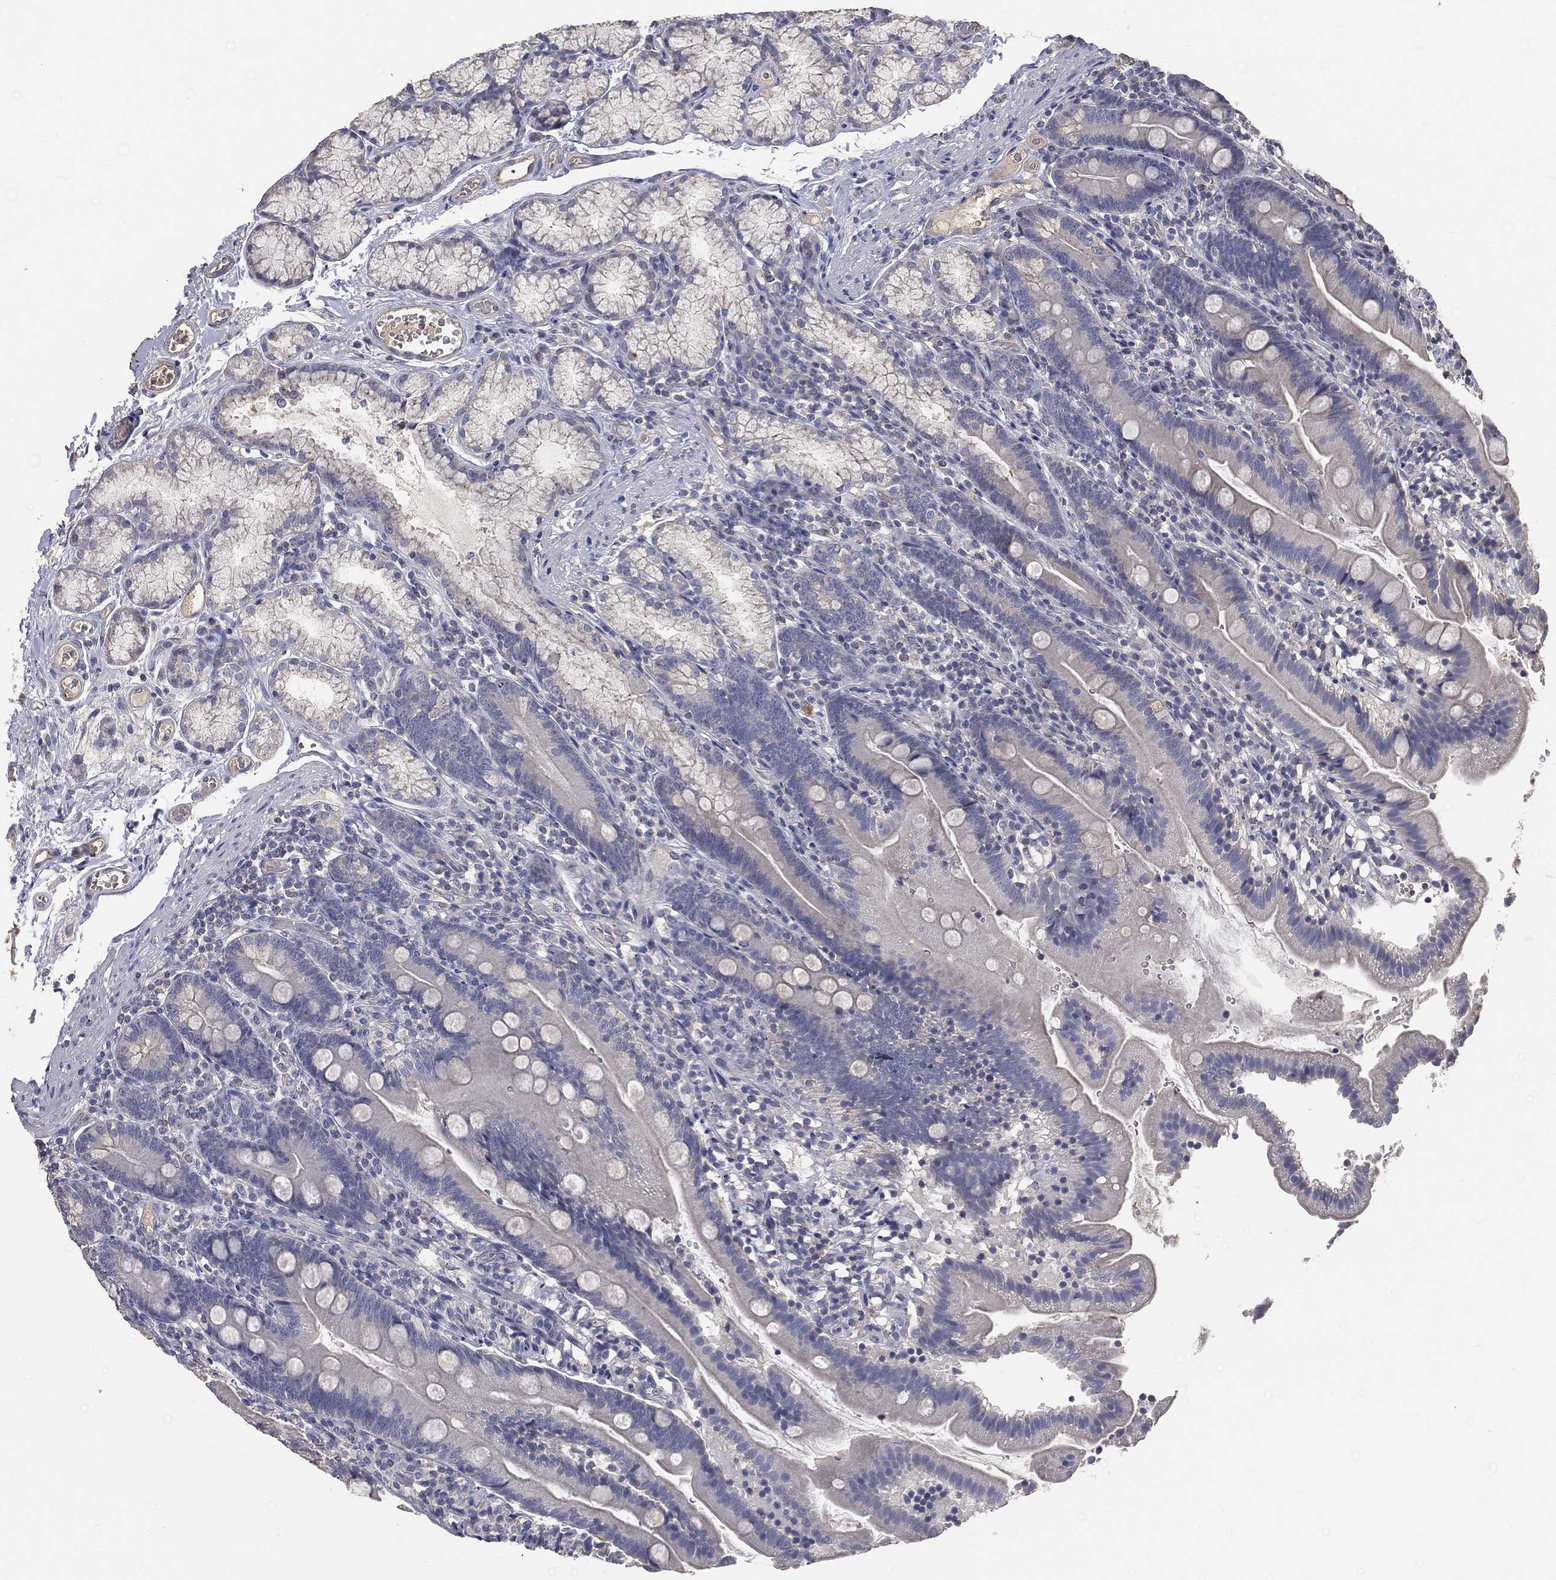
{"staining": {"intensity": "negative", "quantity": "none", "location": "none"}, "tissue": "duodenum", "cell_type": "Glandular cells", "image_type": "normal", "snomed": [{"axis": "morphology", "description": "Normal tissue, NOS"}, {"axis": "topography", "description": "Duodenum"}], "caption": "Immunohistochemistry (IHC) photomicrograph of unremarkable duodenum stained for a protein (brown), which demonstrates no positivity in glandular cells.", "gene": "CROCC", "patient": {"sex": "female", "age": 67}}